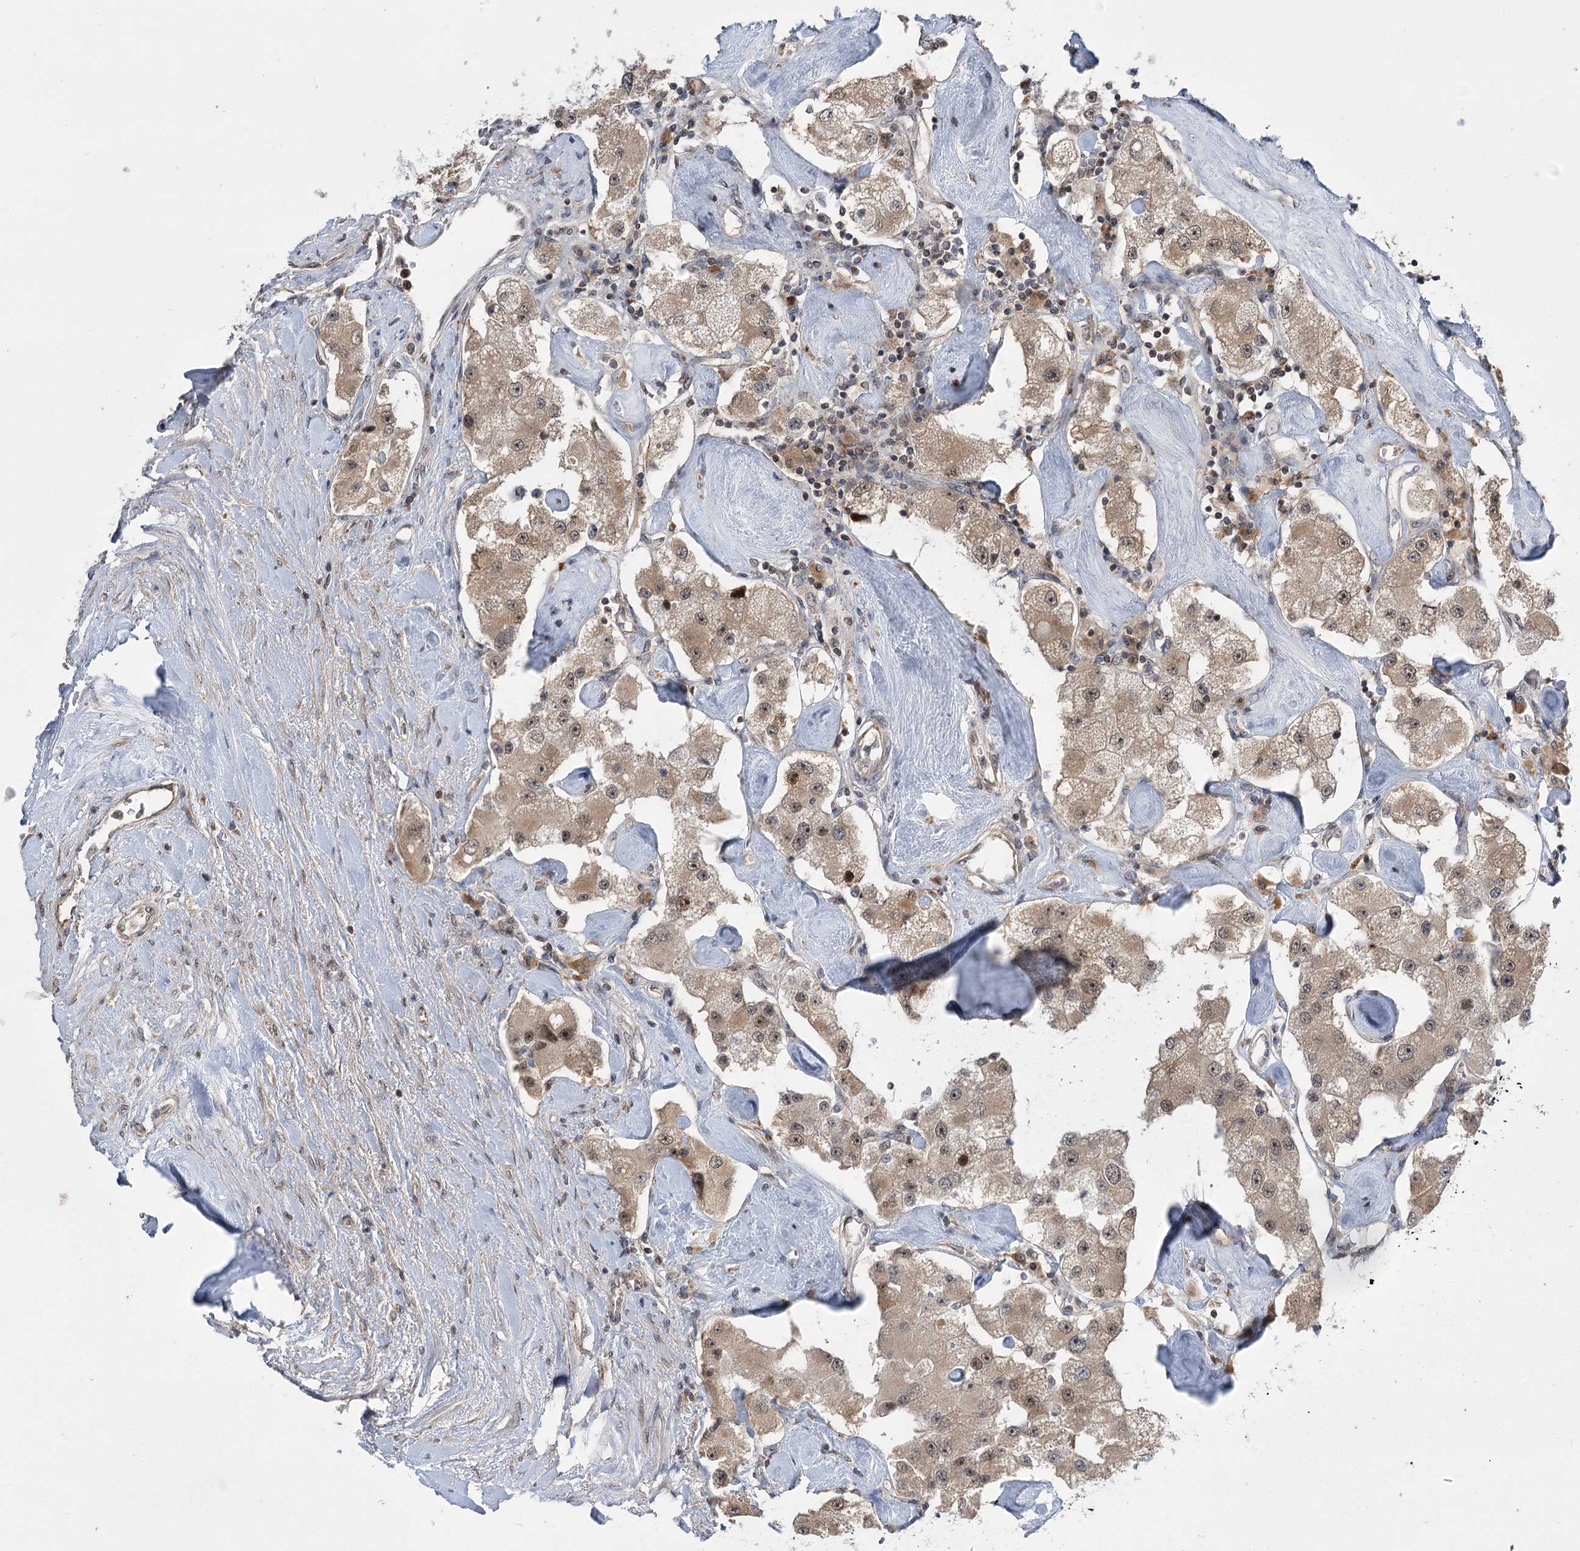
{"staining": {"intensity": "weak", "quantity": "<25%", "location": "cytoplasmic/membranous,nuclear"}, "tissue": "carcinoid", "cell_type": "Tumor cells", "image_type": "cancer", "snomed": [{"axis": "morphology", "description": "Carcinoid, malignant, NOS"}, {"axis": "topography", "description": "Pancreas"}], "caption": "Micrograph shows no protein staining in tumor cells of carcinoid (malignant) tissue.", "gene": "SERGEF", "patient": {"sex": "male", "age": 41}}